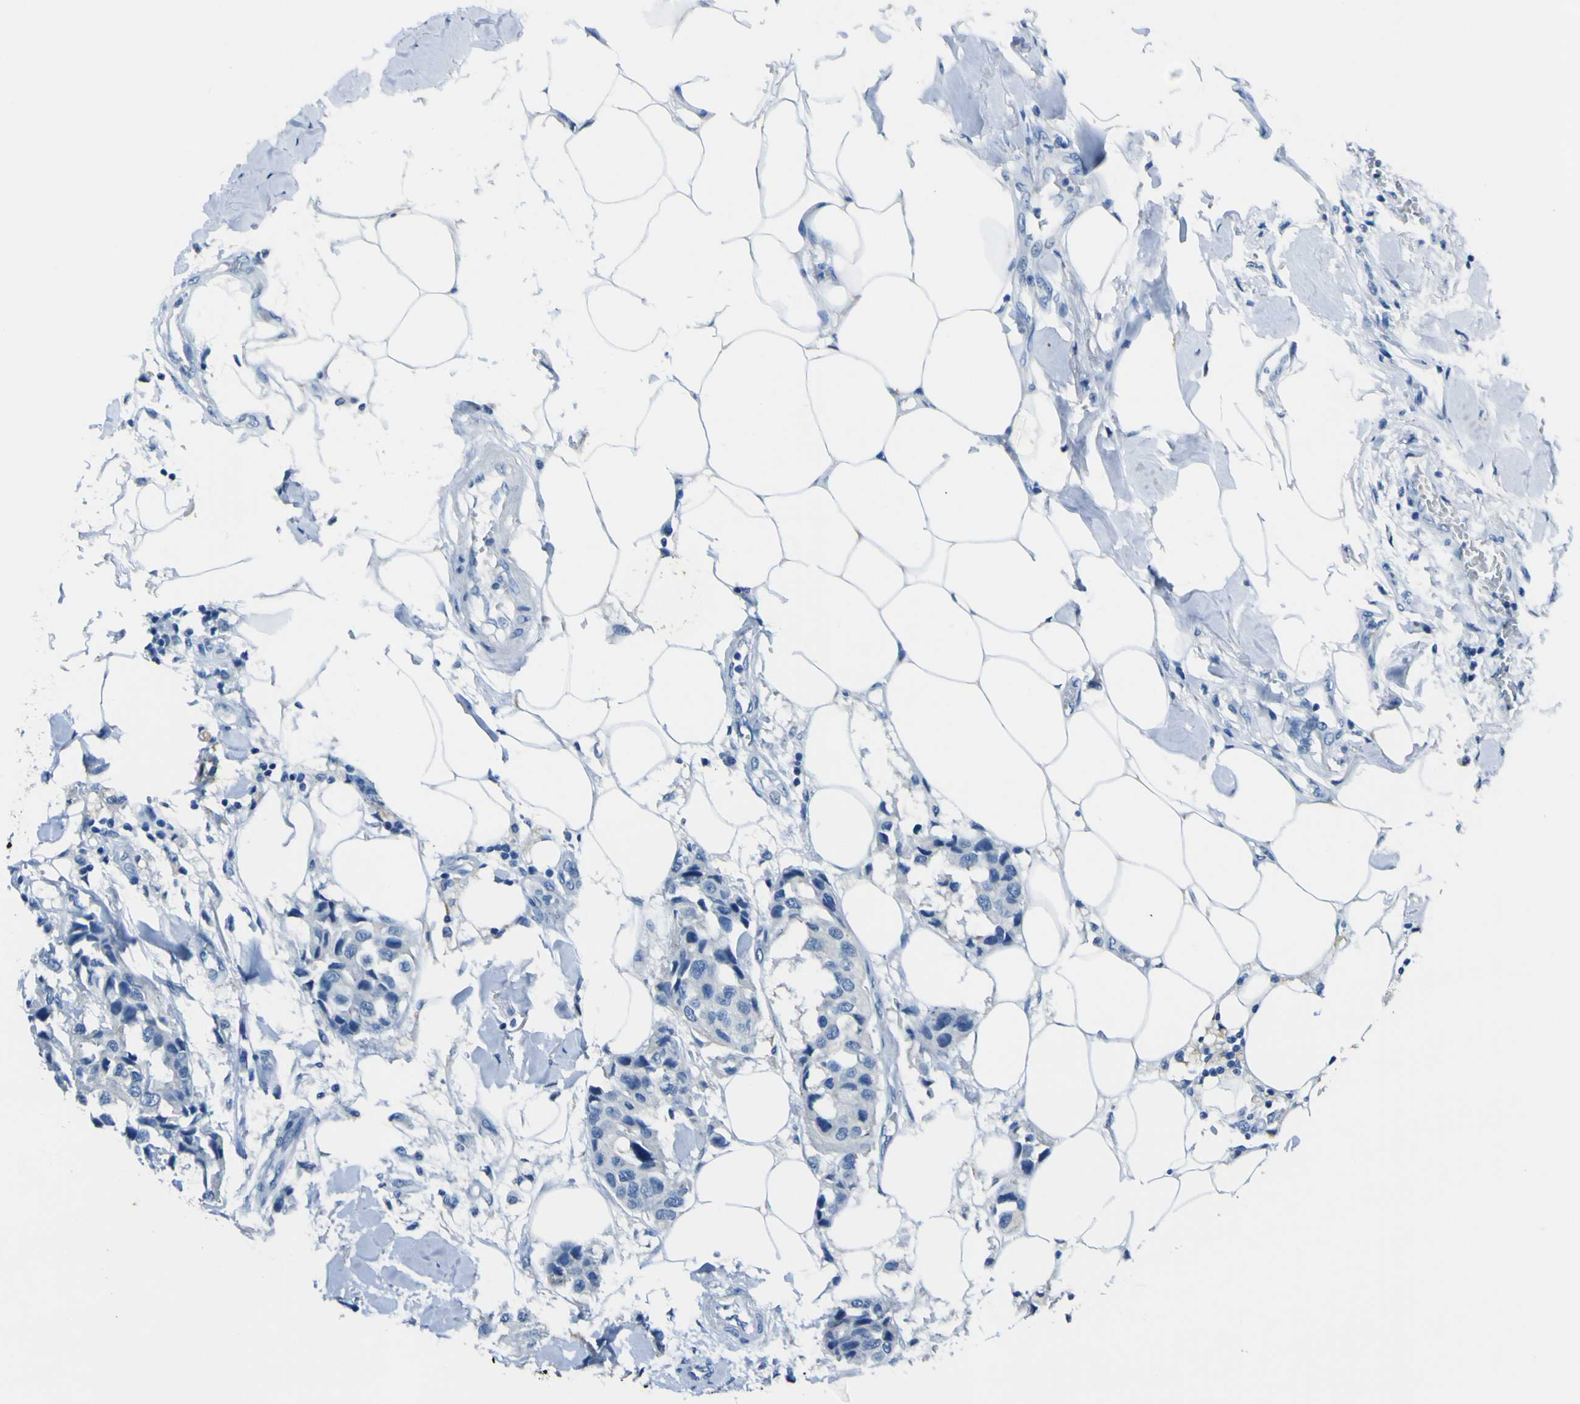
{"staining": {"intensity": "negative", "quantity": "none", "location": "none"}, "tissue": "breast cancer", "cell_type": "Tumor cells", "image_type": "cancer", "snomed": [{"axis": "morphology", "description": "Duct carcinoma"}, {"axis": "topography", "description": "Breast"}], "caption": "The micrograph exhibits no significant positivity in tumor cells of infiltrating ductal carcinoma (breast).", "gene": "PHKG1", "patient": {"sex": "female", "age": 80}}